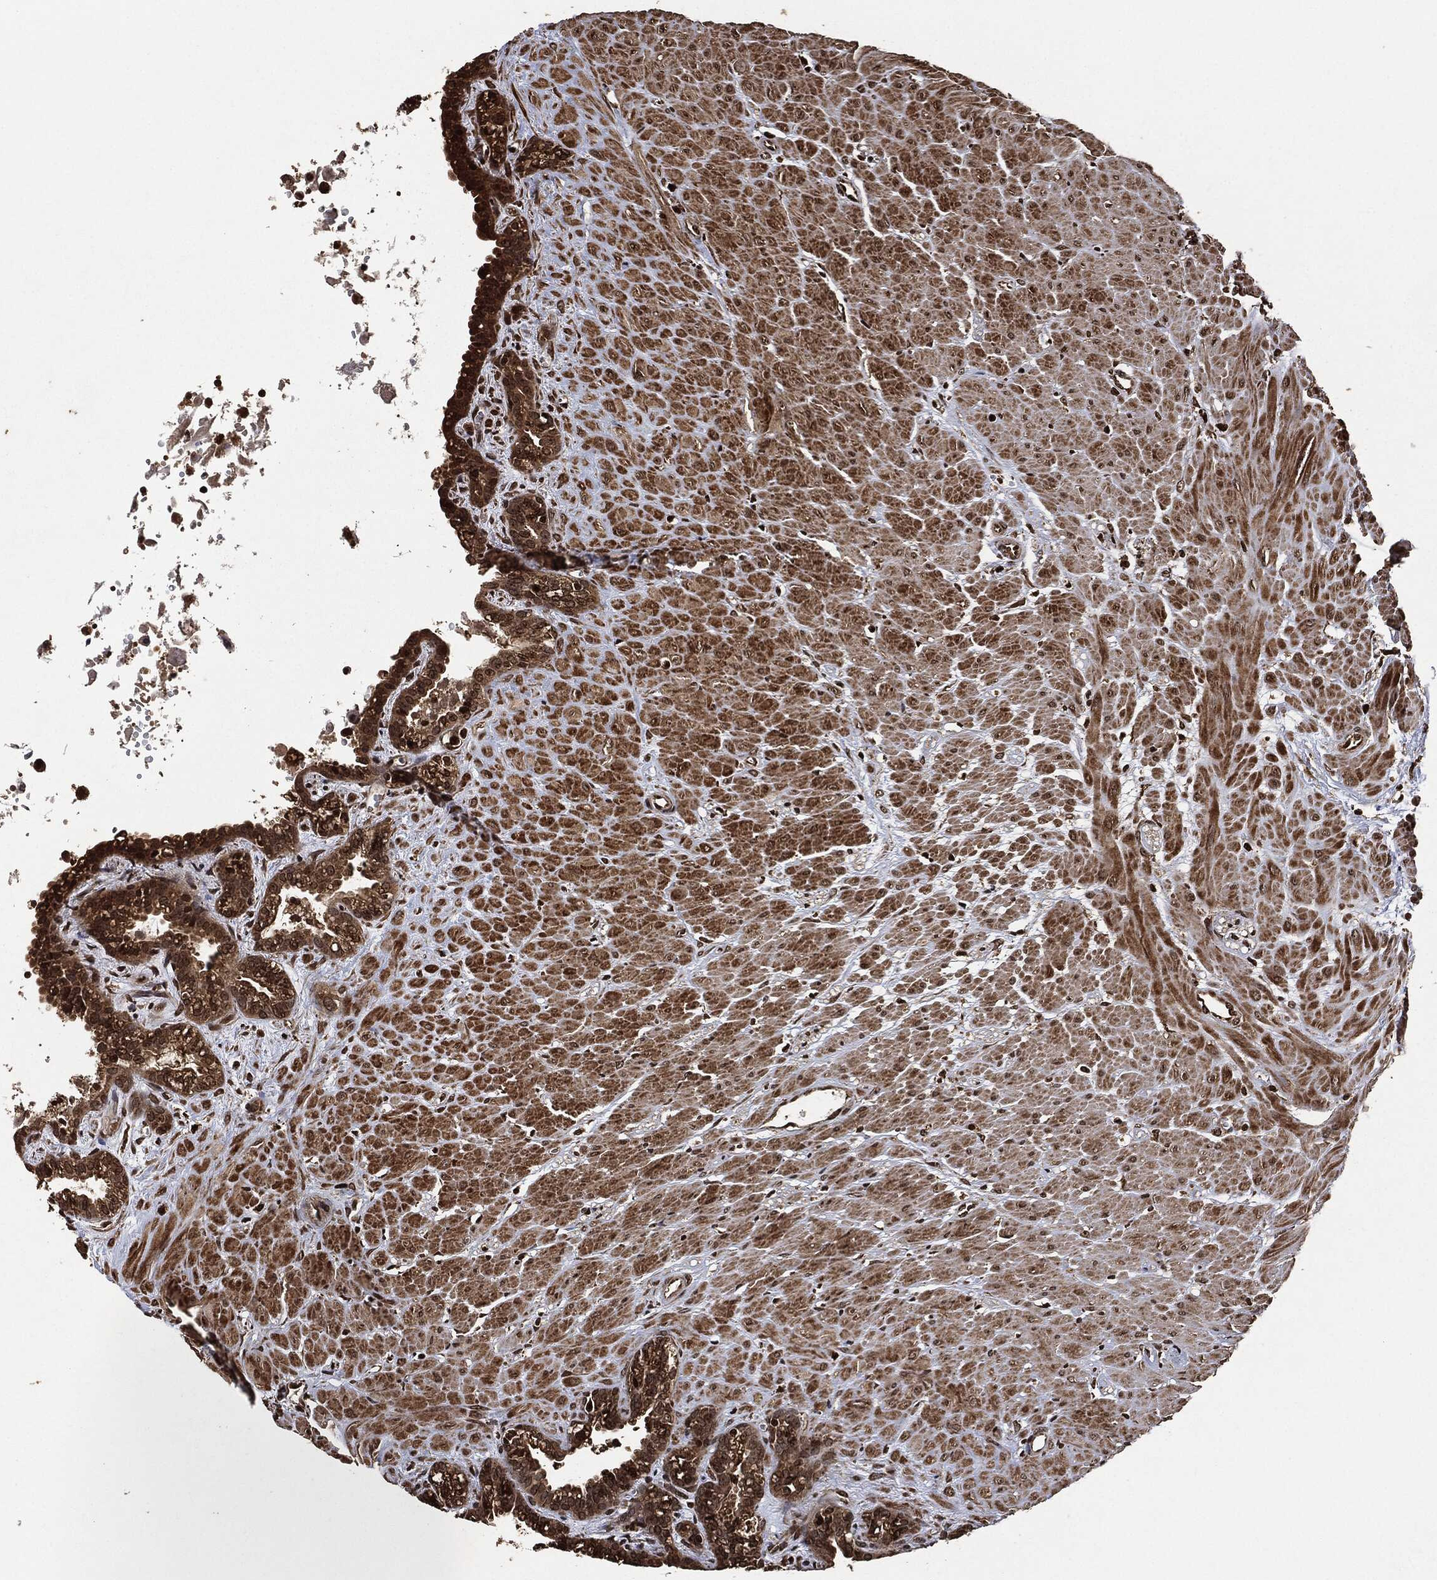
{"staining": {"intensity": "moderate", "quantity": "25%-75%", "location": "cytoplasmic/membranous"}, "tissue": "seminal vesicle", "cell_type": "Glandular cells", "image_type": "normal", "snomed": [{"axis": "morphology", "description": "Normal tissue, NOS"}, {"axis": "morphology", "description": "Urothelial carcinoma, NOS"}, {"axis": "topography", "description": "Urinary bladder"}, {"axis": "topography", "description": "Seminal veicle"}], "caption": "Glandular cells exhibit moderate cytoplasmic/membranous positivity in about 25%-75% of cells in normal seminal vesicle.", "gene": "PDK1", "patient": {"sex": "male", "age": 76}}